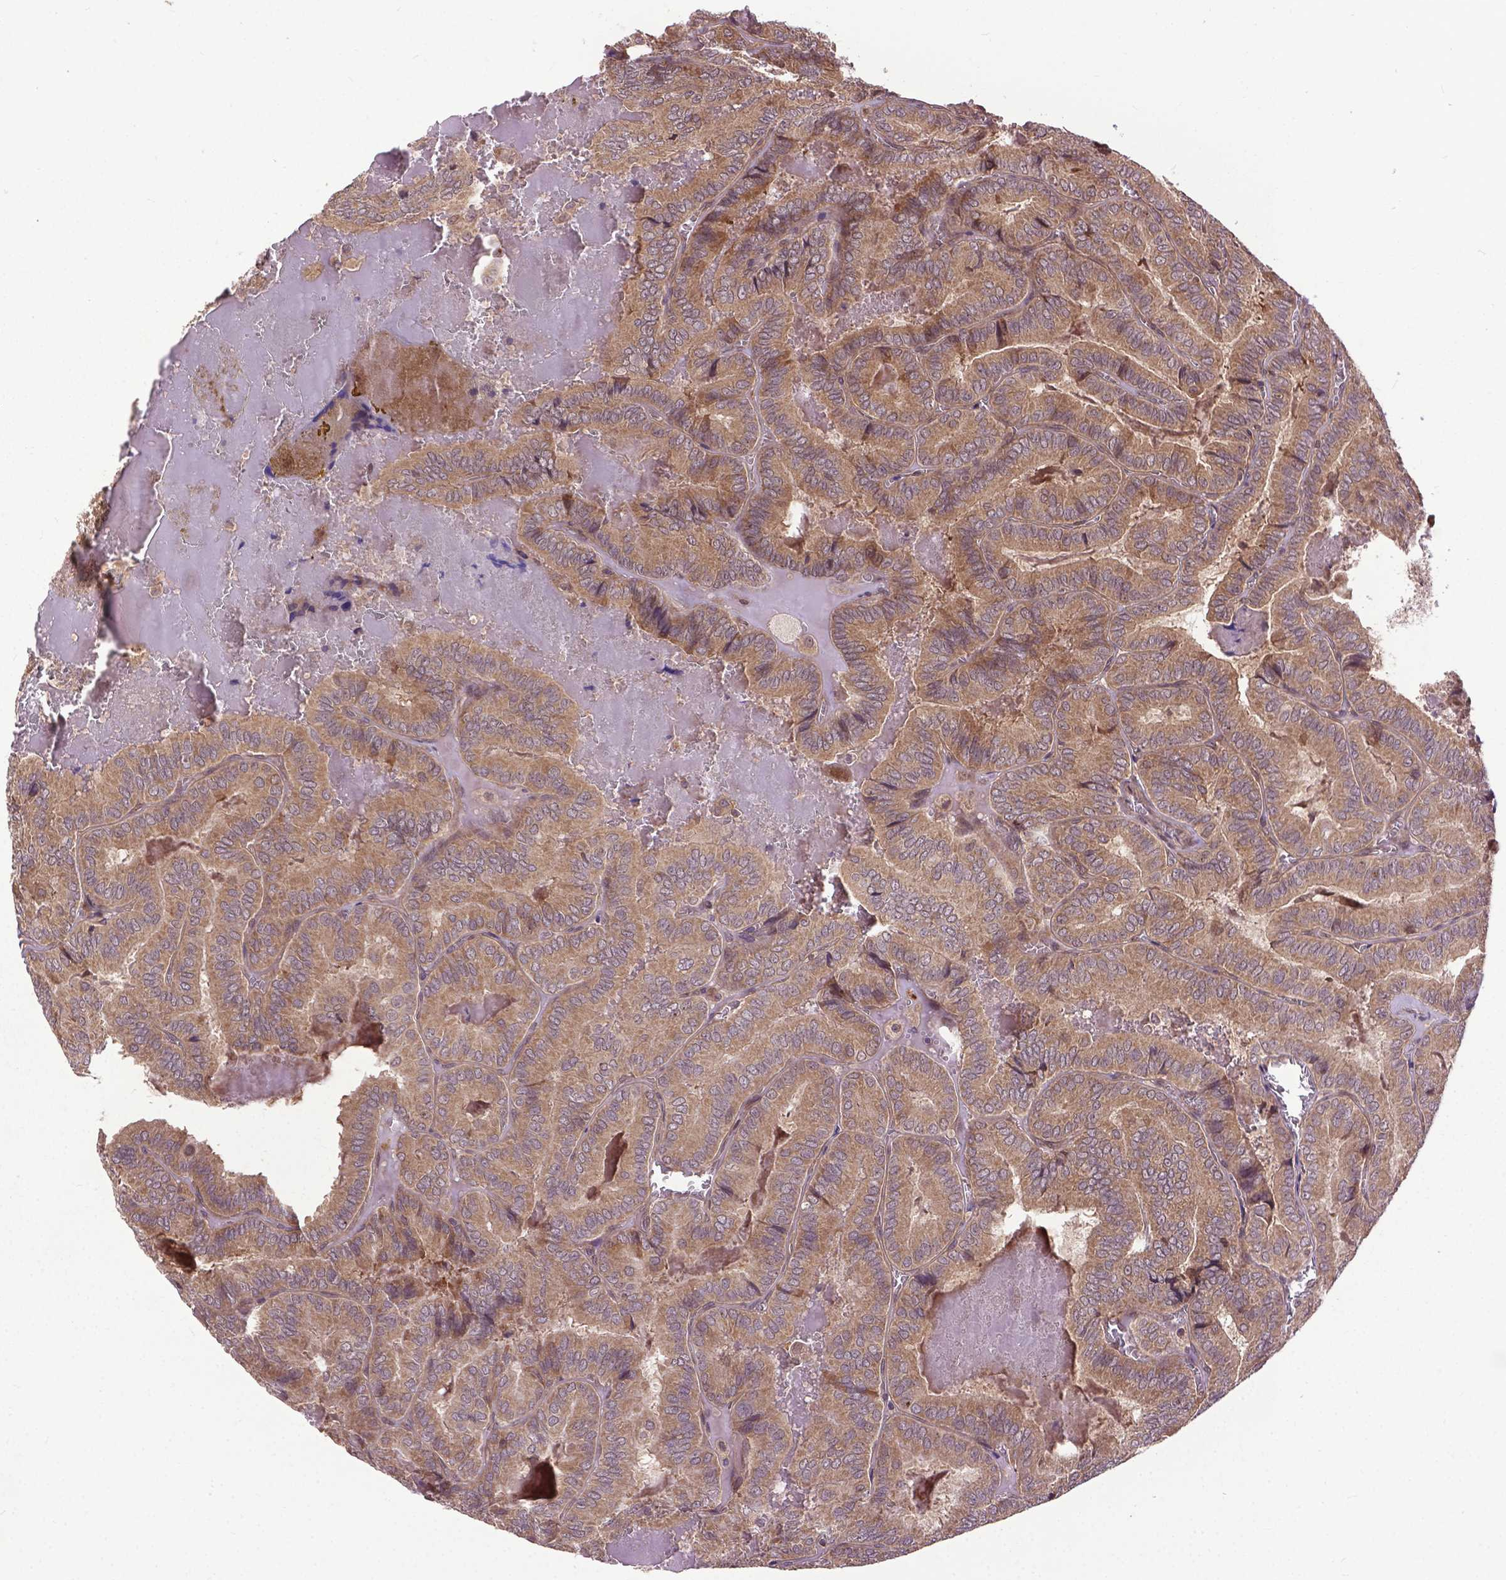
{"staining": {"intensity": "moderate", "quantity": ">75%", "location": "cytoplasmic/membranous"}, "tissue": "thyroid cancer", "cell_type": "Tumor cells", "image_type": "cancer", "snomed": [{"axis": "morphology", "description": "Papillary adenocarcinoma, NOS"}, {"axis": "topography", "description": "Thyroid gland"}], "caption": "This photomicrograph reveals immunohistochemistry (IHC) staining of human papillary adenocarcinoma (thyroid), with medium moderate cytoplasmic/membranous positivity in about >75% of tumor cells.", "gene": "ZNF616", "patient": {"sex": "female", "age": 75}}